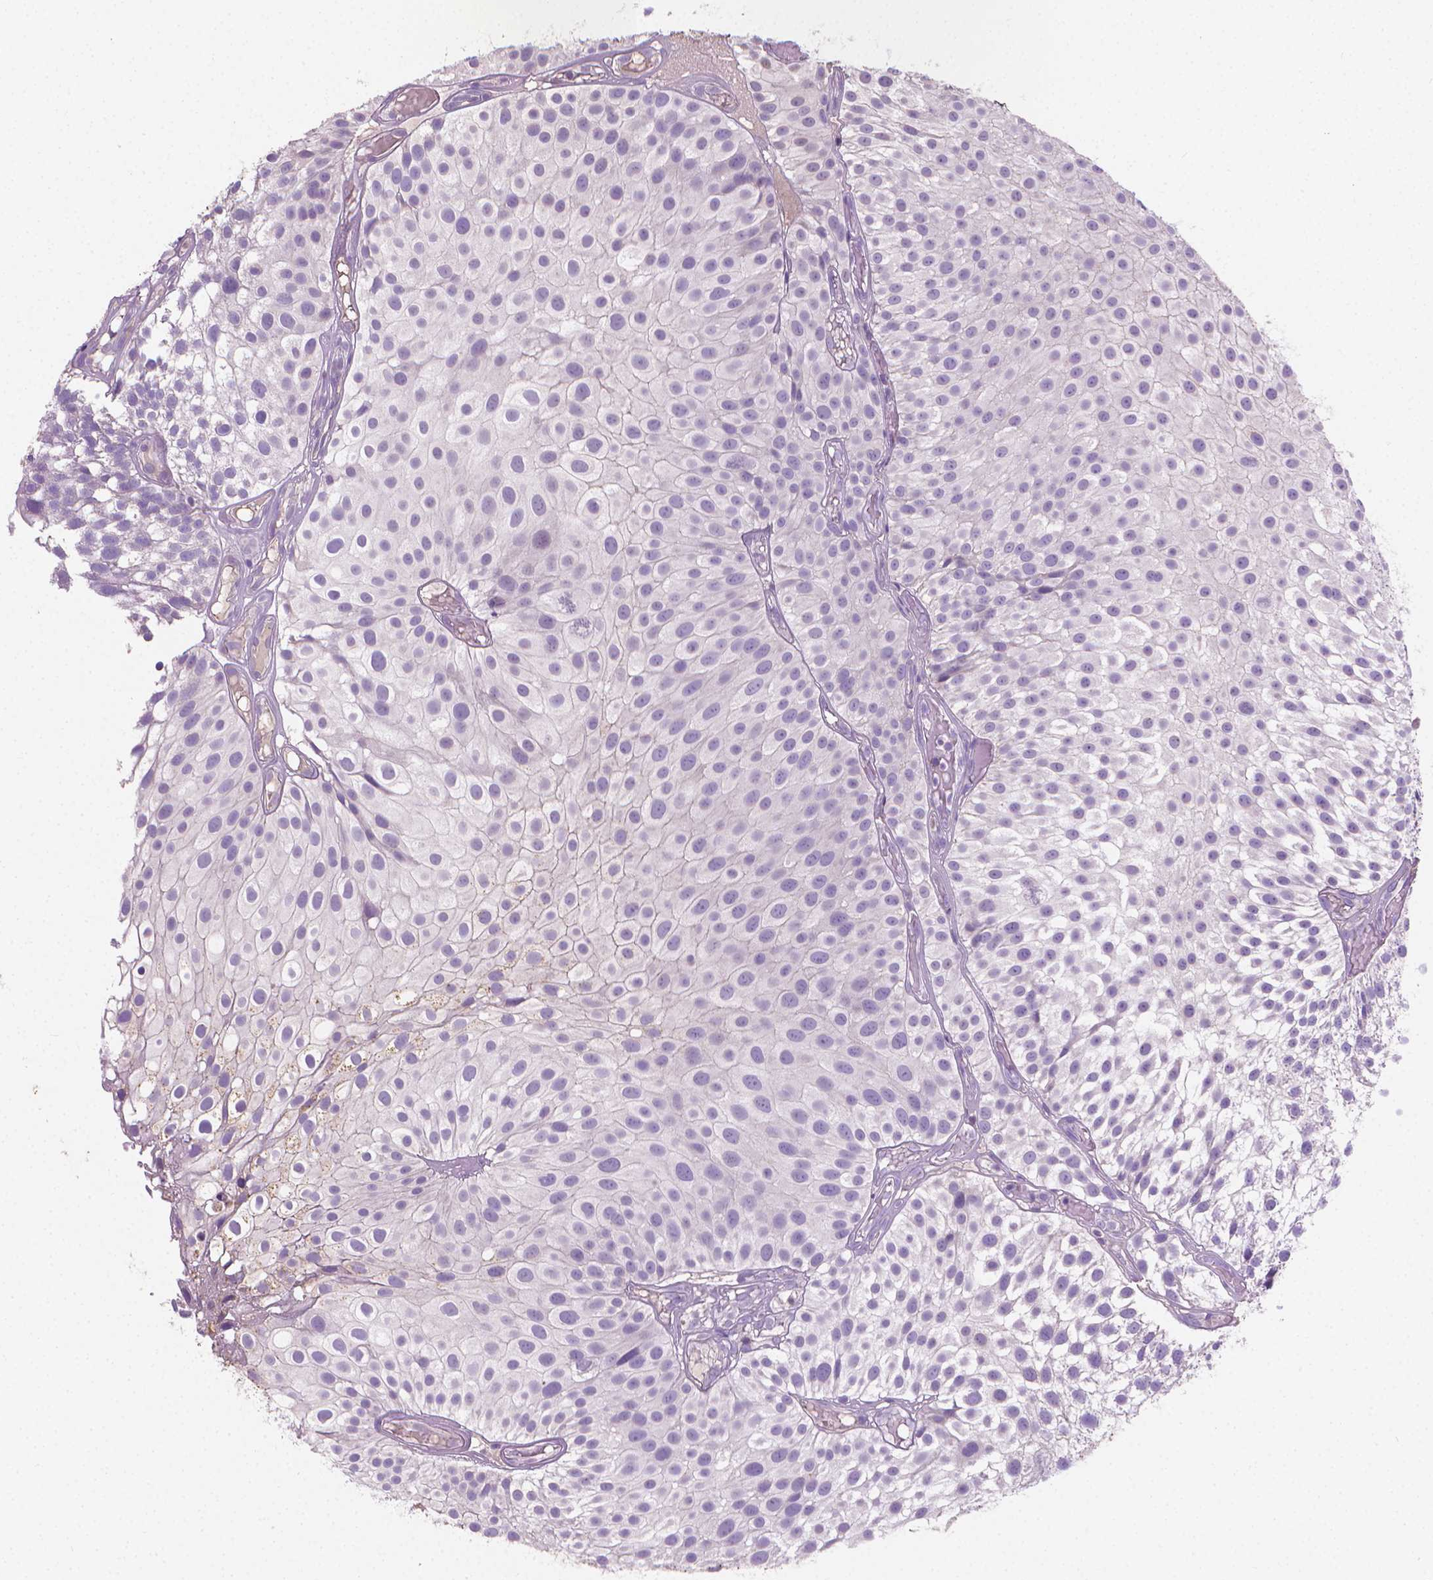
{"staining": {"intensity": "negative", "quantity": "none", "location": "none"}, "tissue": "urothelial cancer", "cell_type": "Tumor cells", "image_type": "cancer", "snomed": [{"axis": "morphology", "description": "Urothelial carcinoma, Low grade"}, {"axis": "topography", "description": "Urinary bladder"}], "caption": "The photomicrograph displays no significant positivity in tumor cells of low-grade urothelial carcinoma.", "gene": "CABCOCO1", "patient": {"sex": "male", "age": 79}}